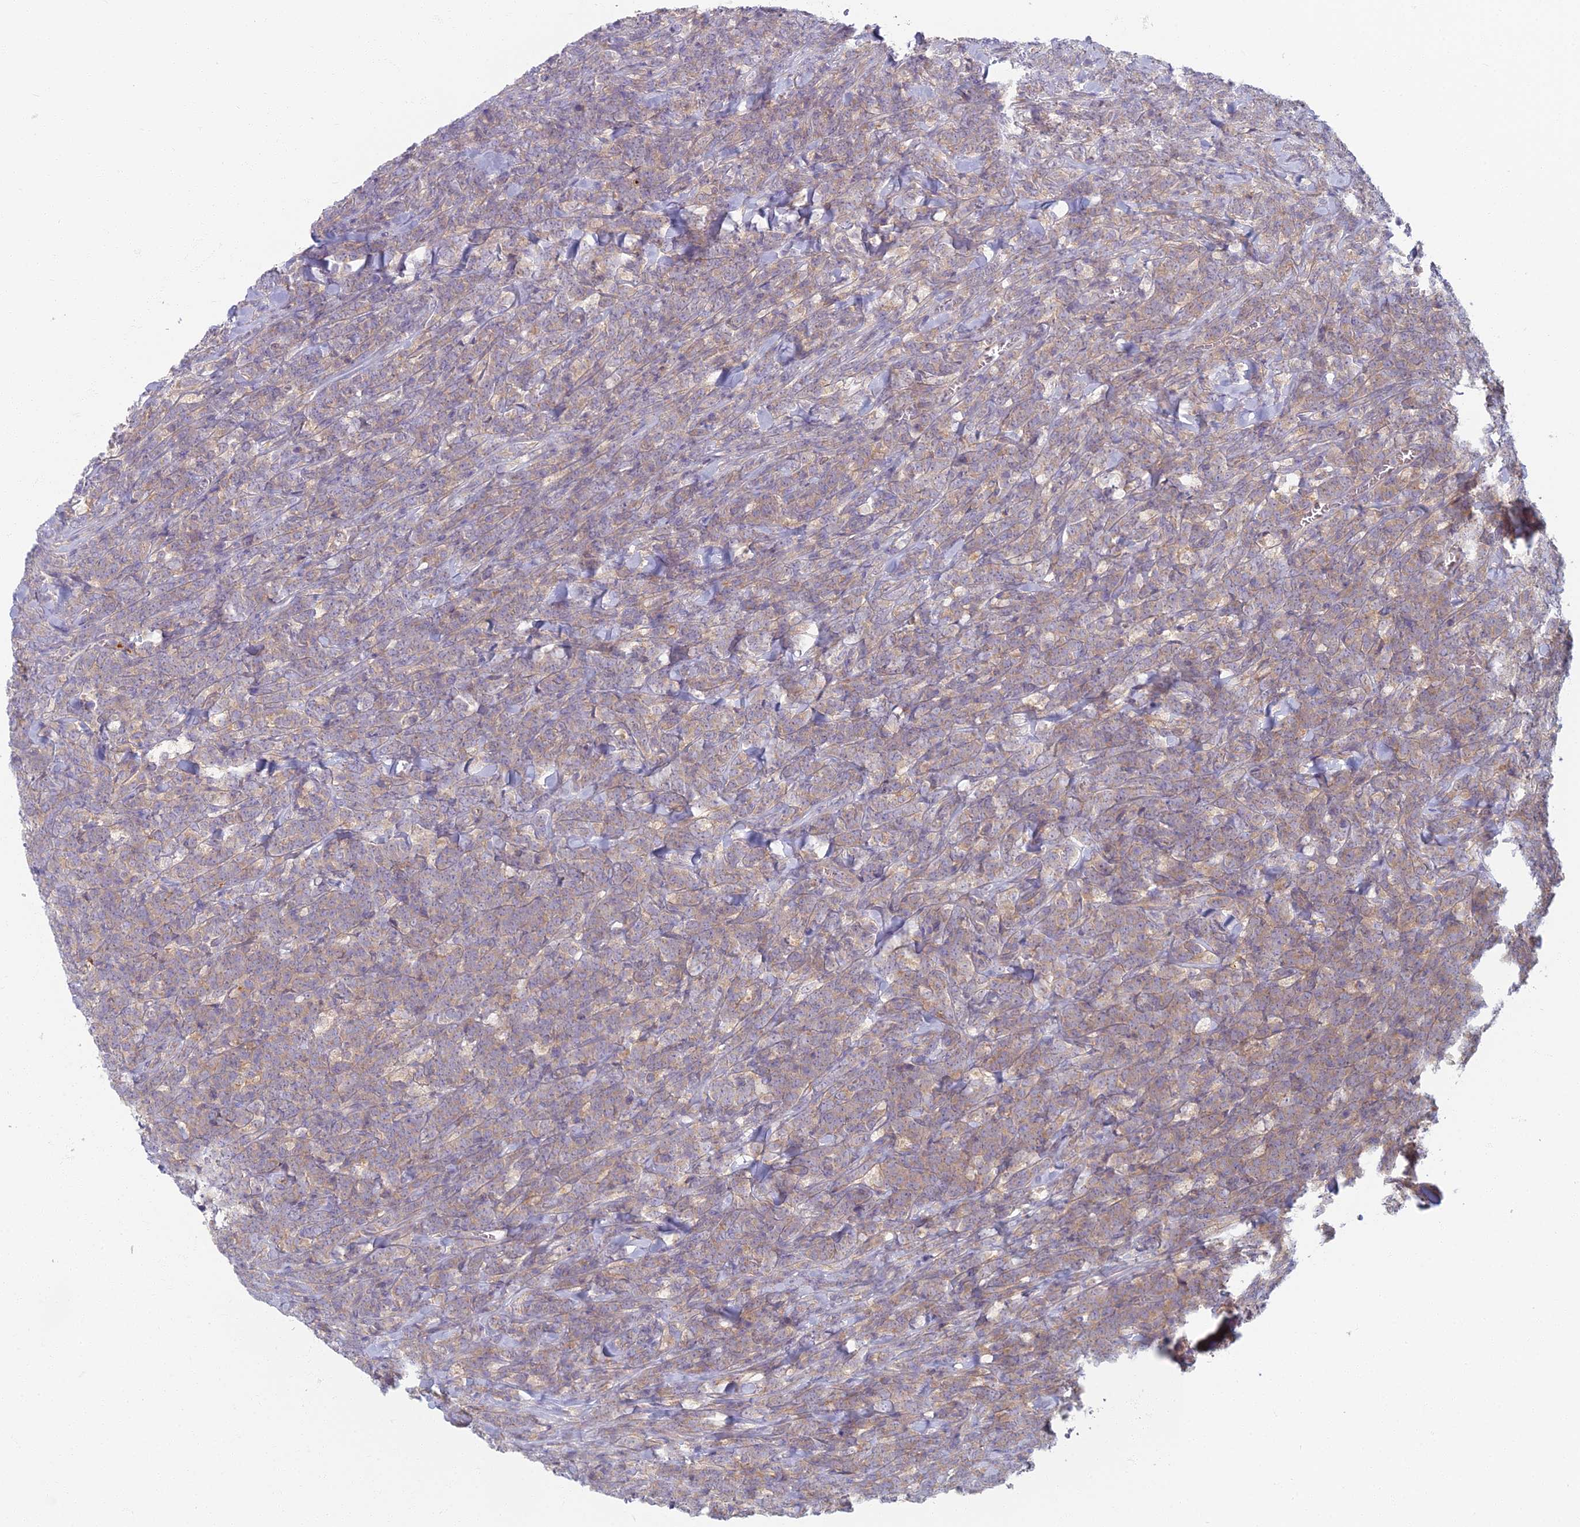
{"staining": {"intensity": "weak", "quantity": "25%-75%", "location": "cytoplasmic/membranous"}, "tissue": "lymphoma", "cell_type": "Tumor cells", "image_type": "cancer", "snomed": [{"axis": "morphology", "description": "Malignant lymphoma, non-Hodgkin's type, High grade"}, {"axis": "topography", "description": "Small intestine"}], "caption": "This micrograph shows immunohistochemistry (IHC) staining of lymphoma, with low weak cytoplasmic/membranous expression in about 25%-75% of tumor cells.", "gene": "PROX2", "patient": {"sex": "male", "age": 8}}